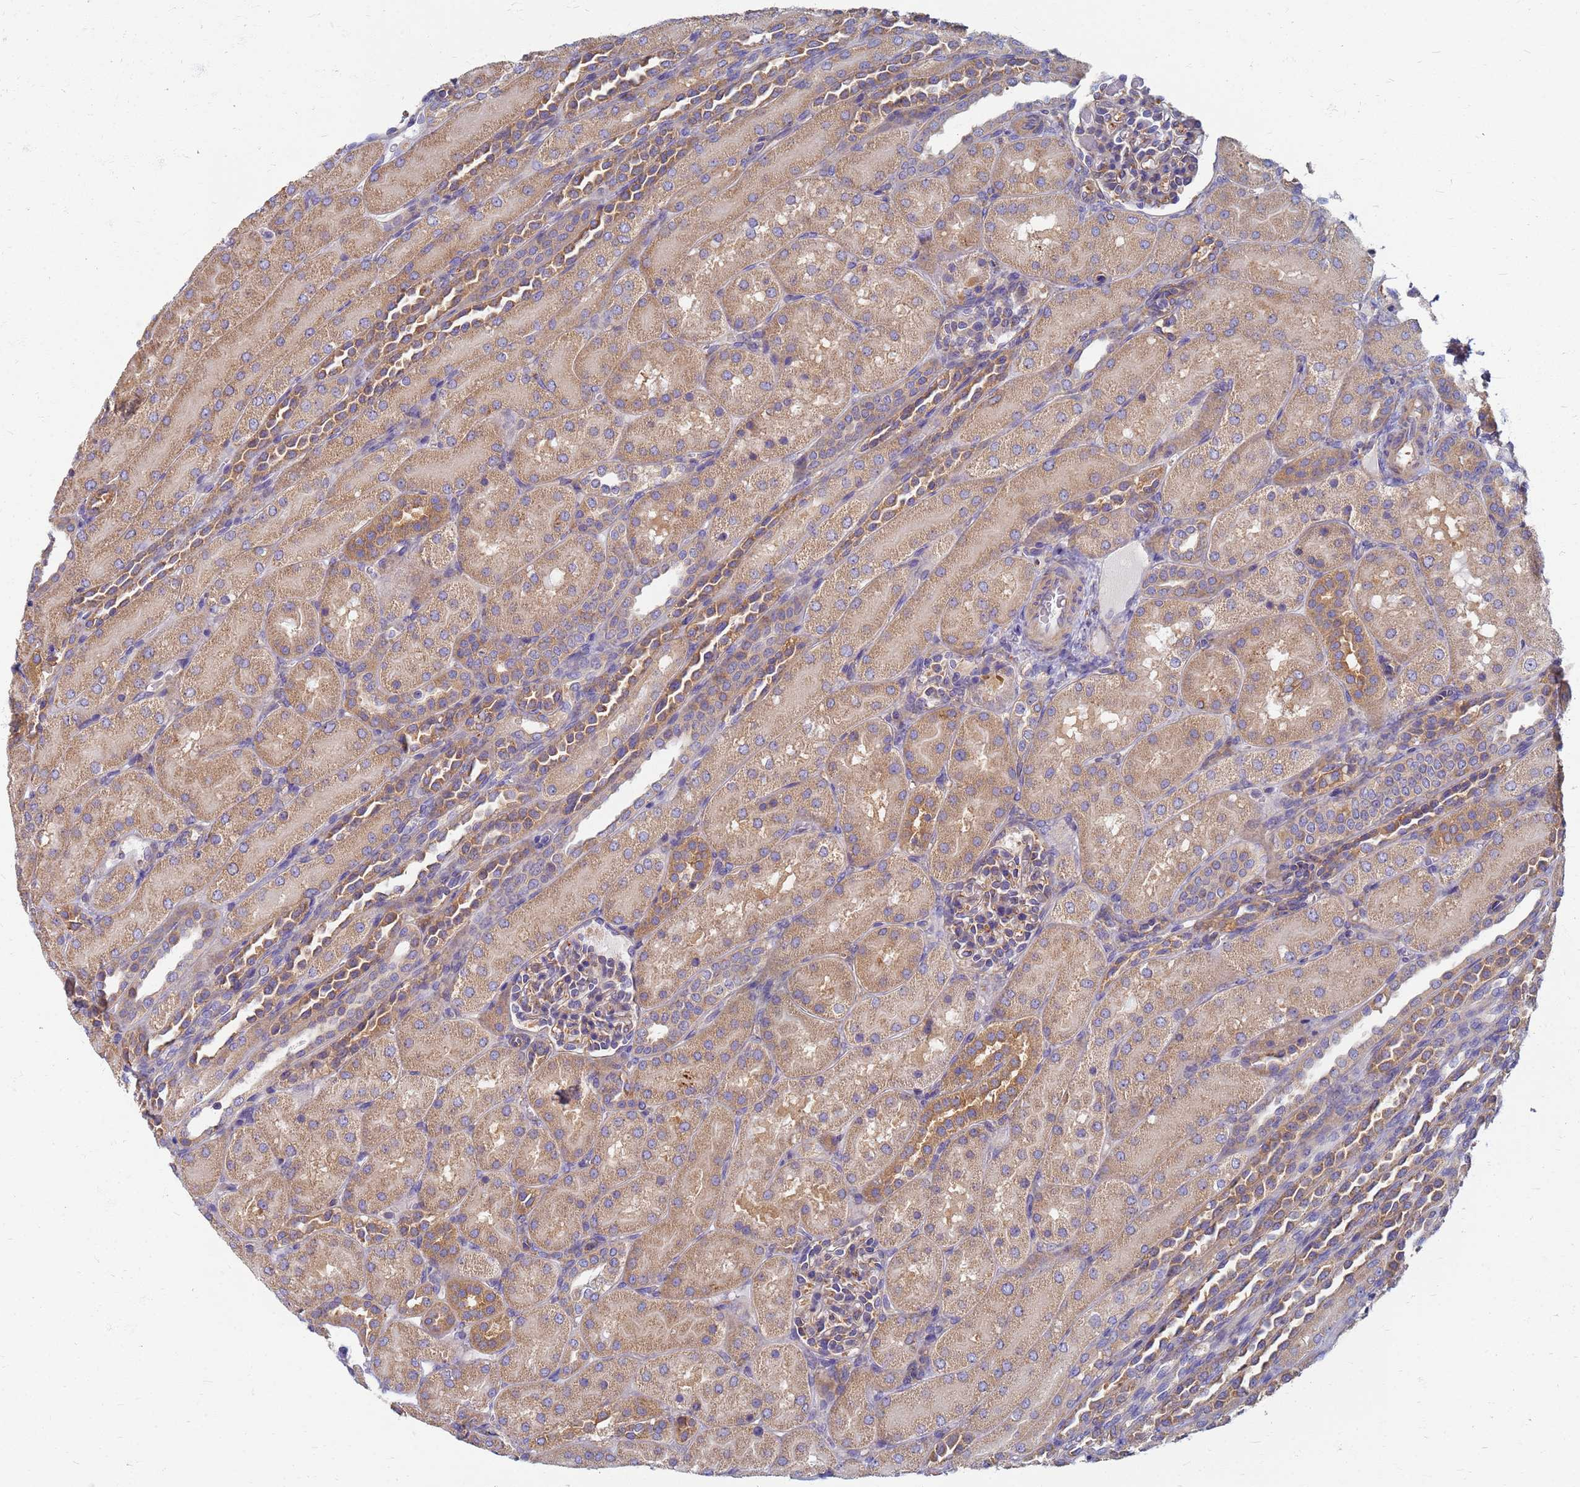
{"staining": {"intensity": "weak", "quantity": "25%-75%", "location": "cytoplasmic/membranous"}, "tissue": "kidney", "cell_type": "Cells in glomeruli", "image_type": "normal", "snomed": [{"axis": "morphology", "description": "Normal tissue, NOS"}, {"axis": "topography", "description": "Kidney"}], "caption": "Immunohistochemistry (DAB) staining of unremarkable human kidney displays weak cytoplasmic/membranous protein staining in about 25%-75% of cells in glomeruli. The staining was performed using DAB to visualize the protein expression in brown, while the nuclei were stained in blue with hematoxylin (Magnification: 20x).", "gene": "EEA1", "patient": {"sex": "male", "age": 1}}